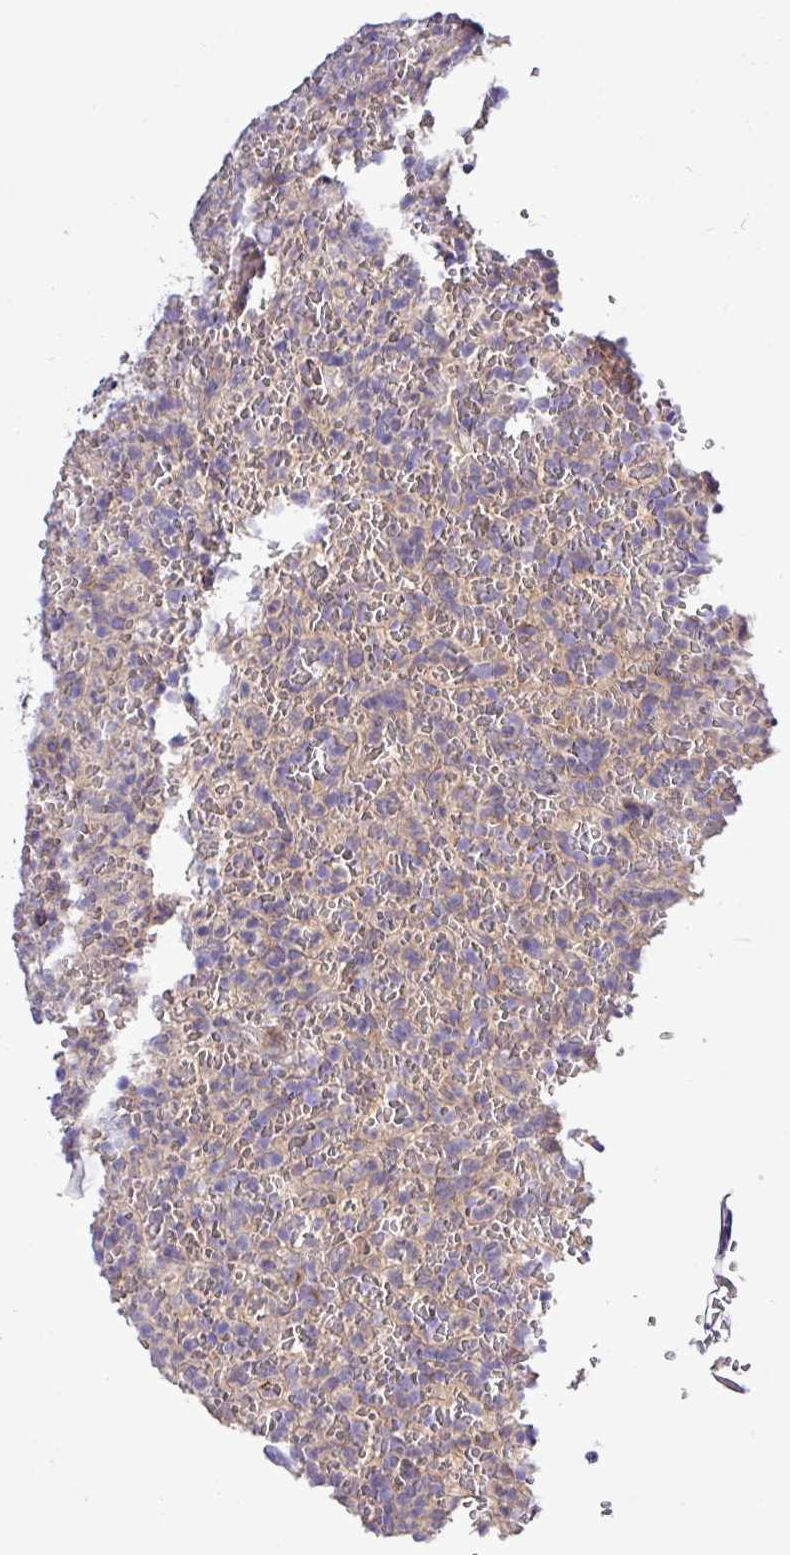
{"staining": {"intensity": "negative", "quantity": "none", "location": "none"}, "tissue": "lymphoma", "cell_type": "Tumor cells", "image_type": "cancer", "snomed": [{"axis": "morphology", "description": "Malignant lymphoma, non-Hodgkin's type, Low grade"}, {"axis": "topography", "description": "Spleen"}], "caption": "Tumor cells are negative for brown protein staining in malignant lymphoma, non-Hodgkin's type (low-grade).", "gene": "TM2D2", "patient": {"sex": "female", "age": 64}}